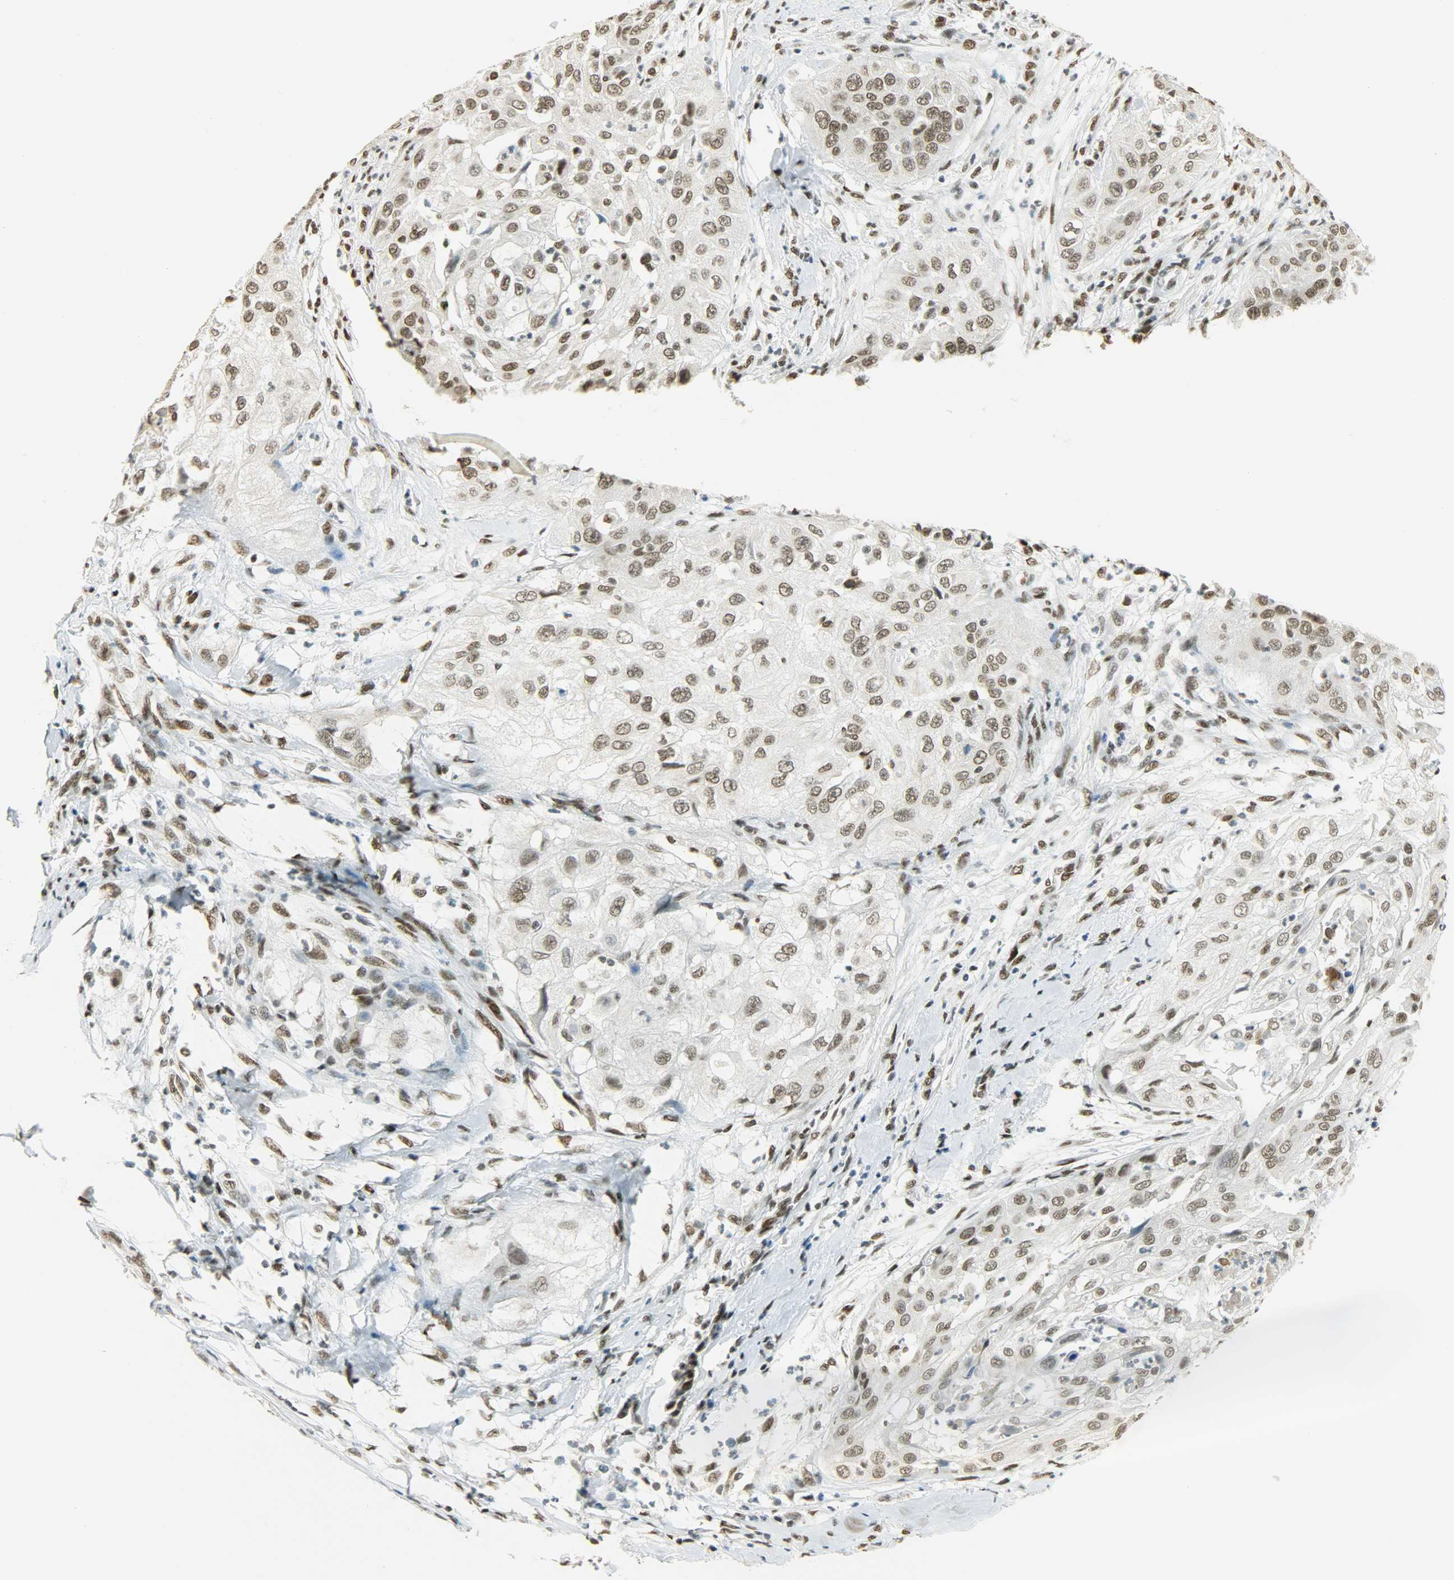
{"staining": {"intensity": "moderate", "quantity": ">75%", "location": "nuclear"}, "tissue": "cervical cancer", "cell_type": "Tumor cells", "image_type": "cancer", "snomed": [{"axis": "morphology", "description": "Squamous cell carcinoma, NOS"}, {"axis": "topography", "description": "Cervix"}], "caption": "Cervical cancer stained with DAB (3,3'-diaminobenzidine) immunohistochemistry (IHC) shows medium levels of moderate nuclear expression in approximately >75% of tumor cells.", "gene": "MYEF2", "patient": {"sex": "female", "age": 64}}